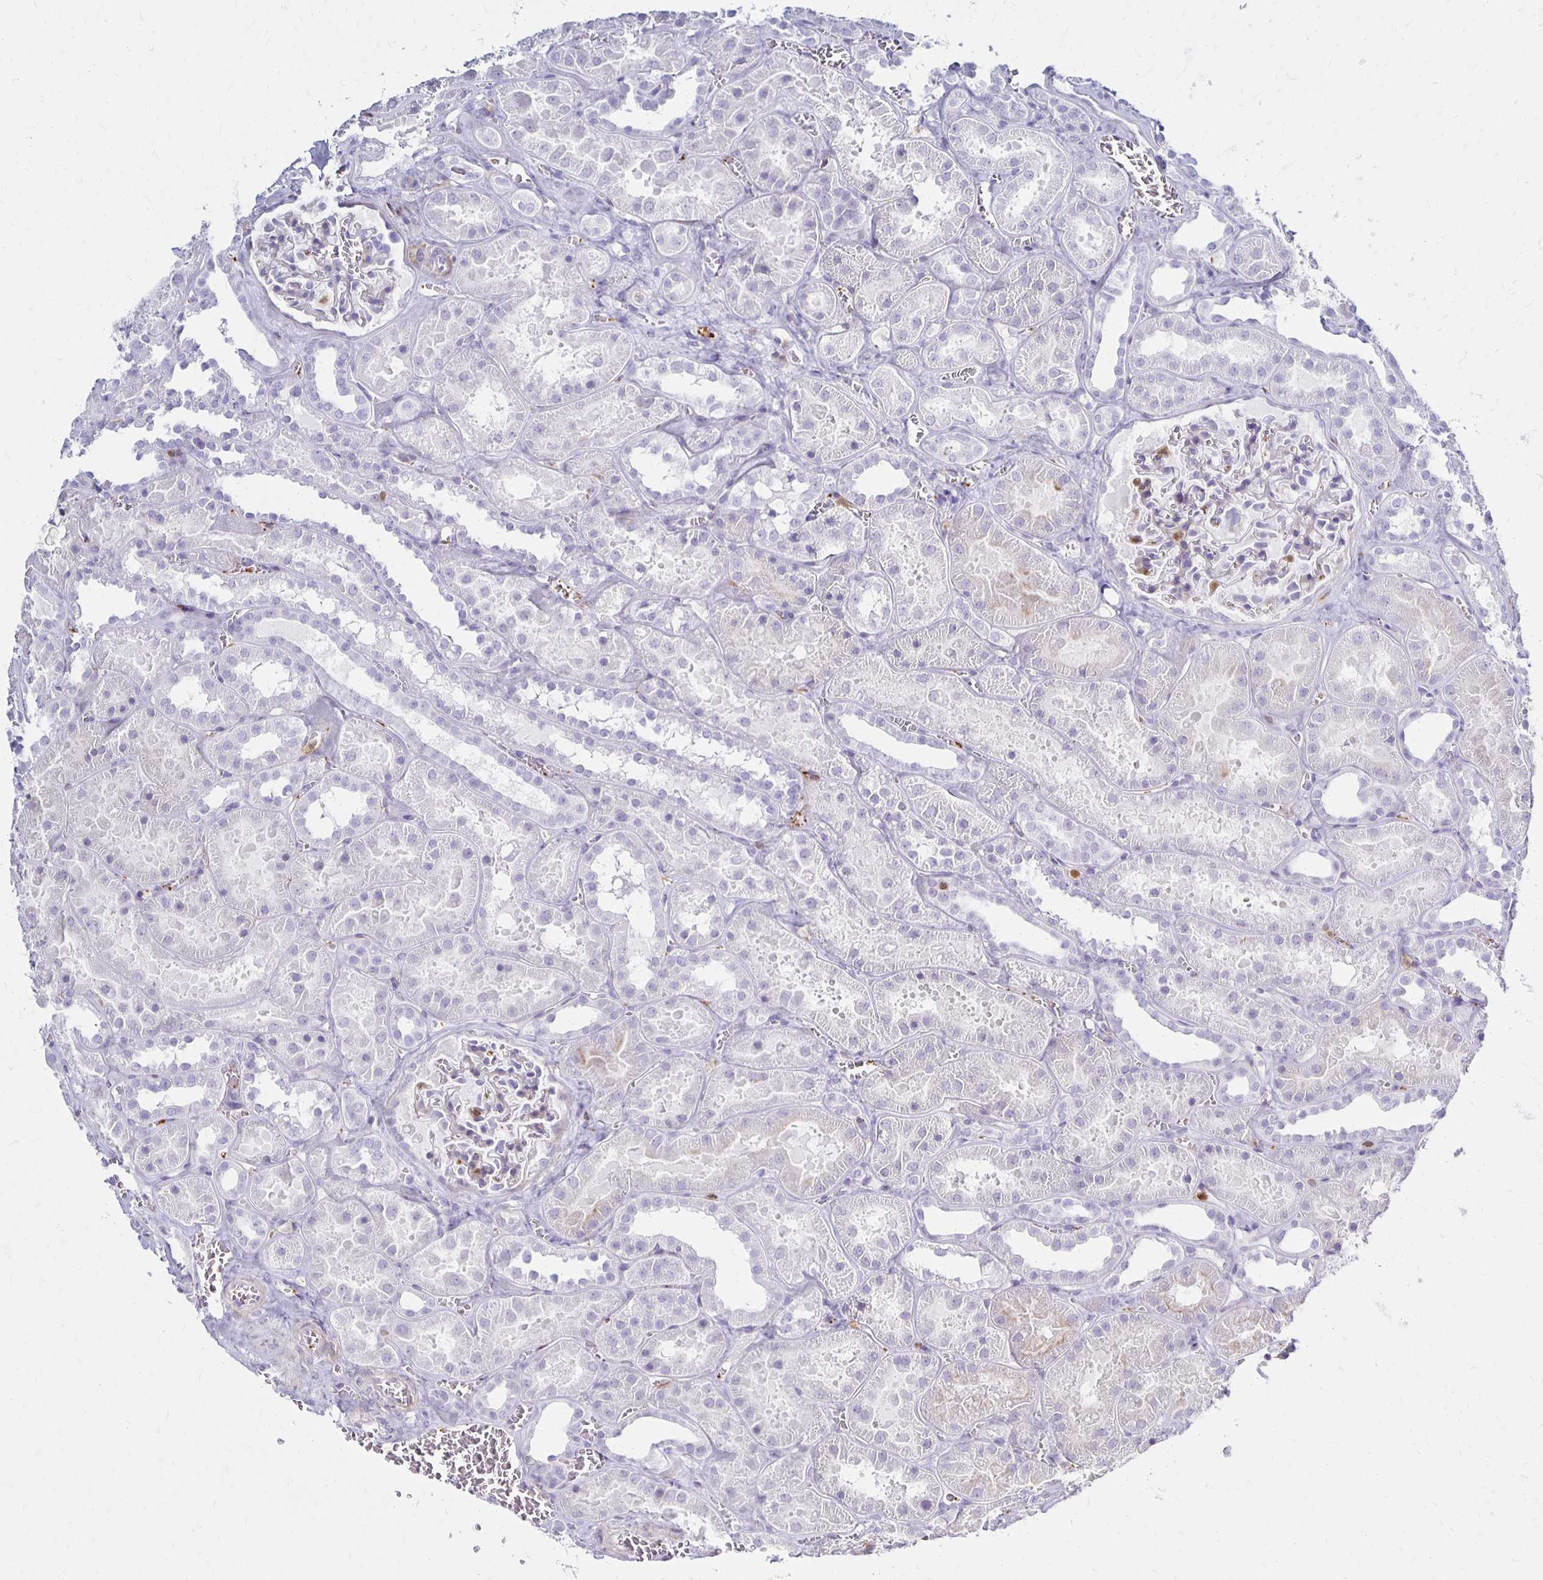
{"staining": {"intensity": "negative", "quantity": "none", "location": "none"}, "tissue": "kidney", "cell_type": "Cells in glomeruli", "image_type": "normal", "snomed": [{"axis": "morphology", "description": "Normal tissue, NOS"}, {"axis": "topography", "description": "Kidney"}], "caption": "The photomicrograph displays no significant staining in cells in glomeruli of kidney.", "gene": "CCL21", "patient": {"sex": "female", "age": 41}}